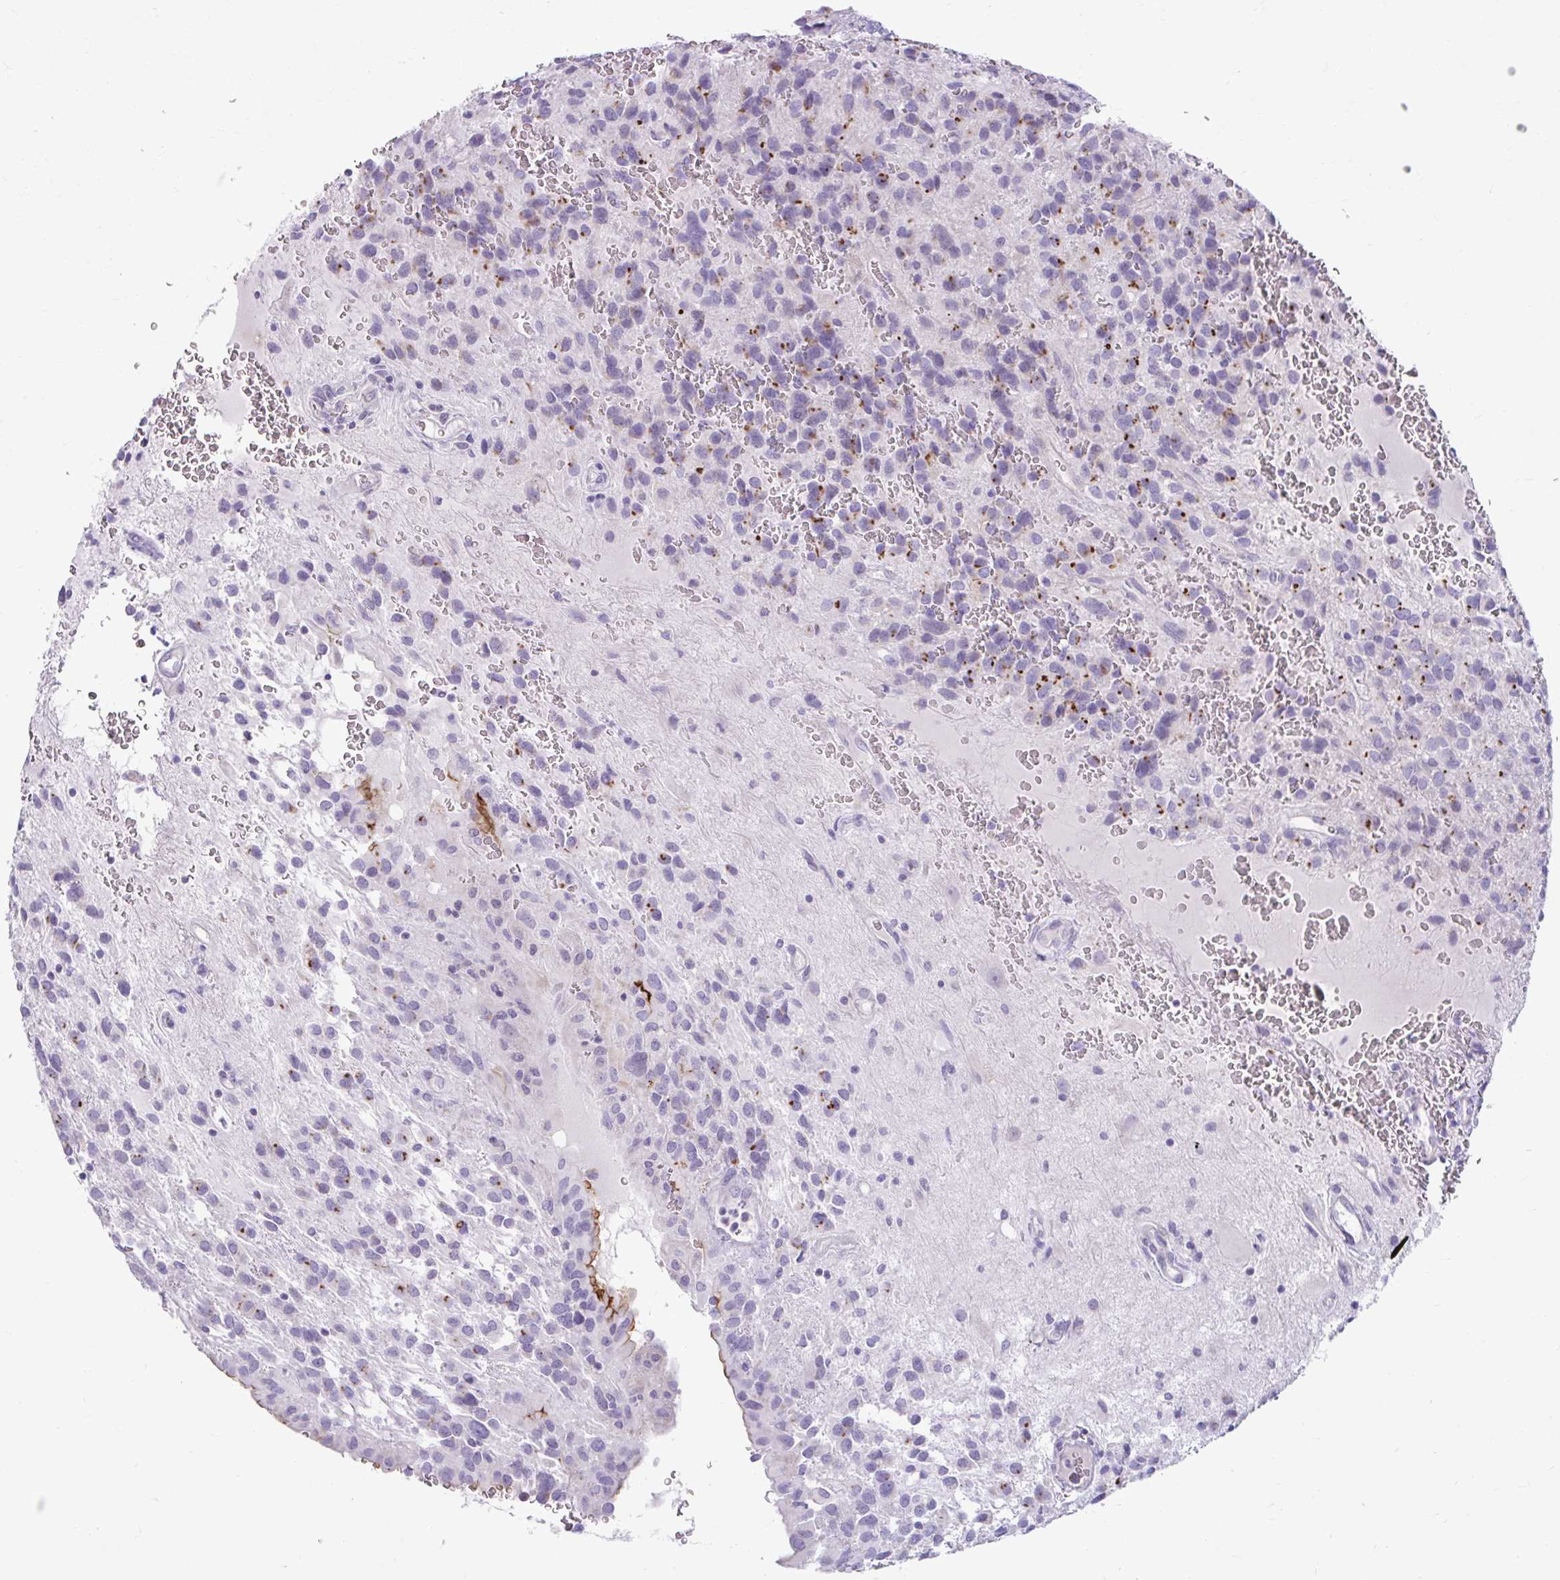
{"staining": {"intensity": "negative", "quantity": "none", "location": "none"}, "tissue": "glioma", "cell_type": "Tumor cells", "image_type": "cancer", "snomed": [{"axis": "morphology", "description": "Glioma, malignant, Low grade"}, {"axis": "topography", "description": "Brain"}], "caption": "Immunohistochemistry (IHC) of human malignant low-grade glioma shows no expression in tumor cells.", "gene": "CHIA", "patient": {"sex": "male", "age": 56}}